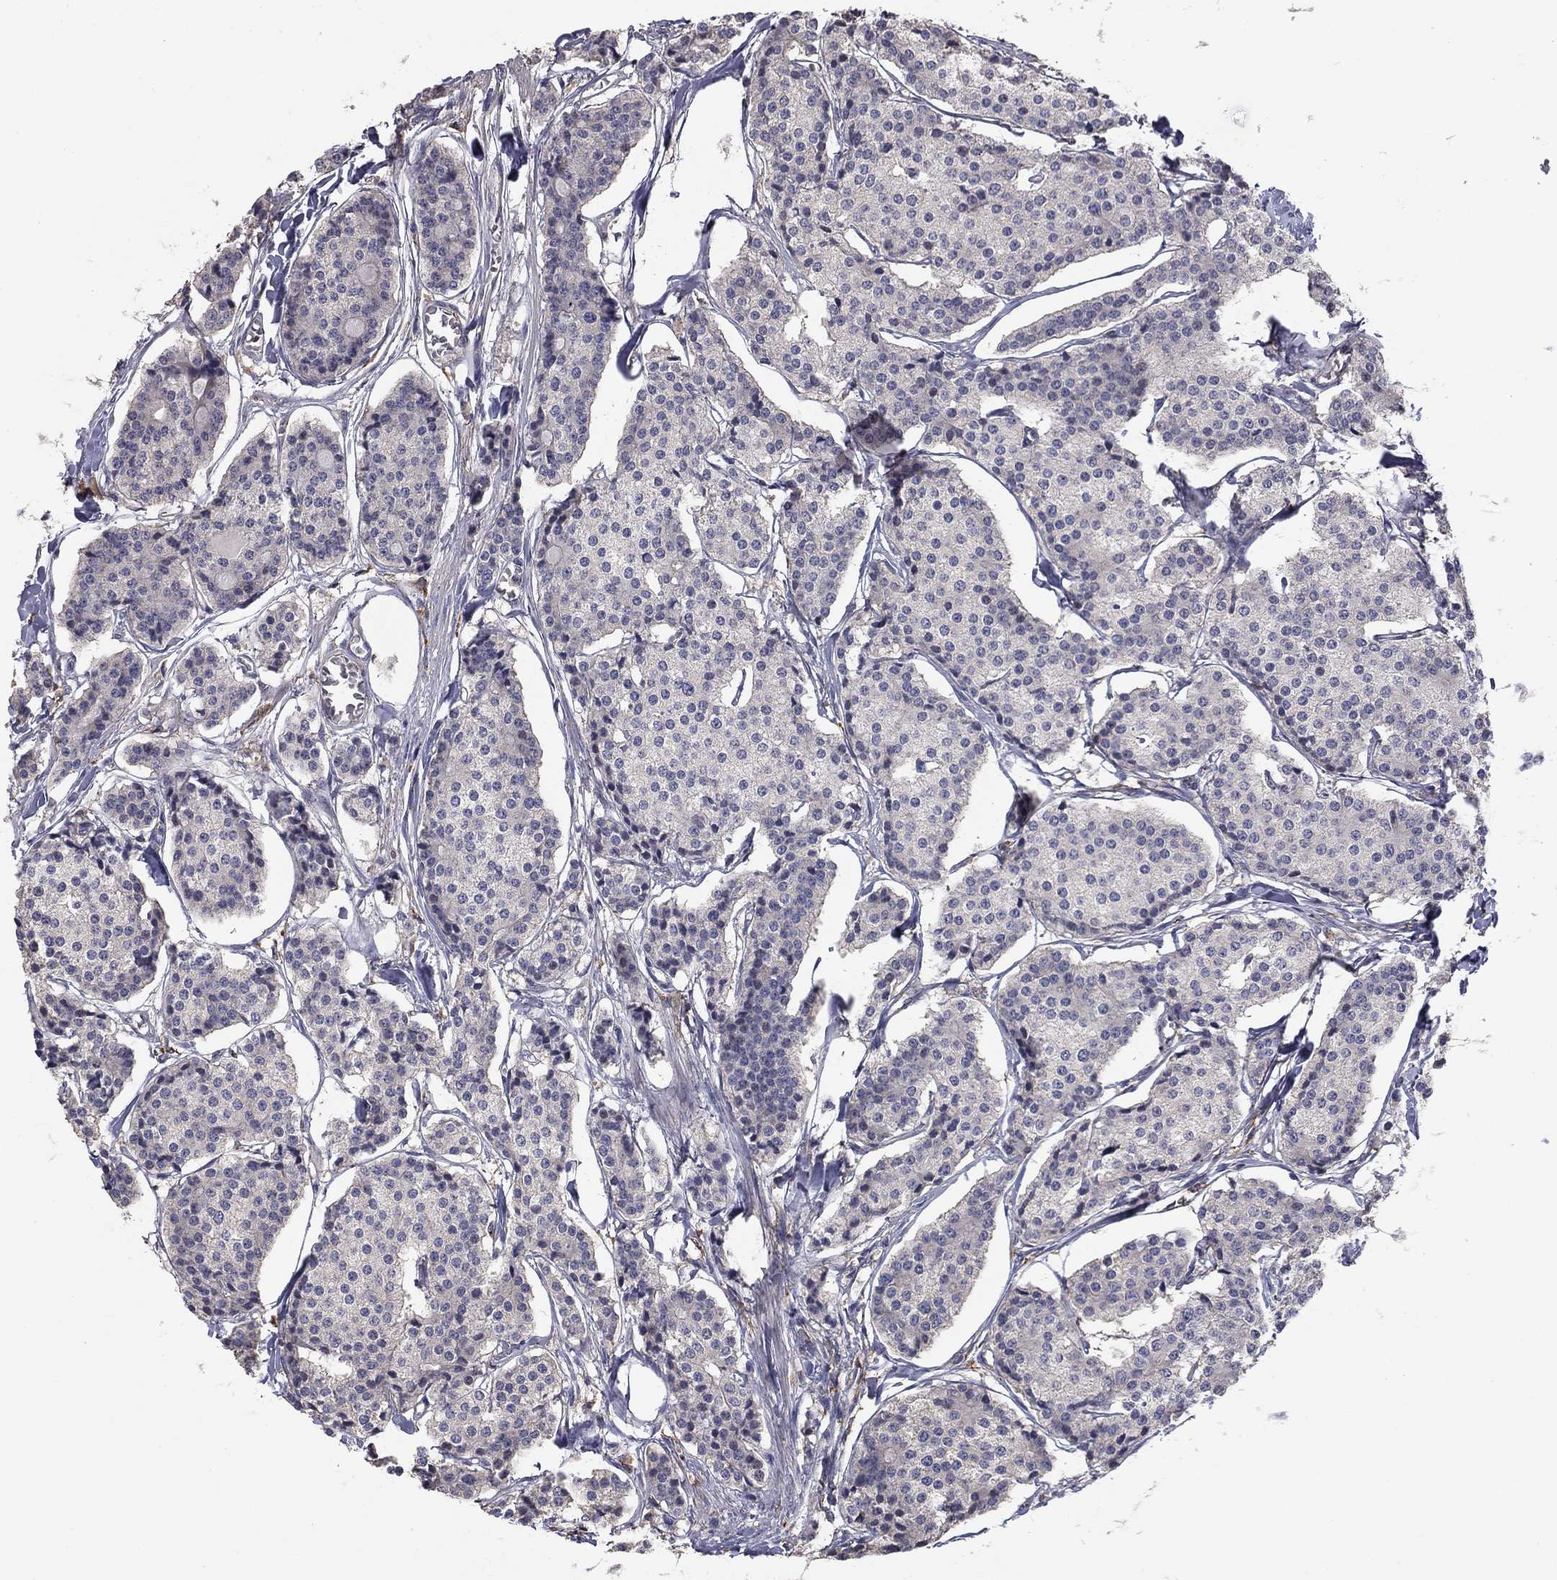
{"staining": {"intensity": "negative", "quantity": "none", "location": "none"}, "tissue": "carcinoid", "cell_type": "Tumor cells", "image_type": "cancer", "snomed": [{"axis": "morphology", "description": "Carcinoid, malignant, NOS"}, {"axis": "topography", "description": "Small intestine"}], "caption": "IHC of human carcinoid exhibits no expression in tumor cells.", "gene": "PLCB2", "patient": {"sex": "female", "age": 65}}